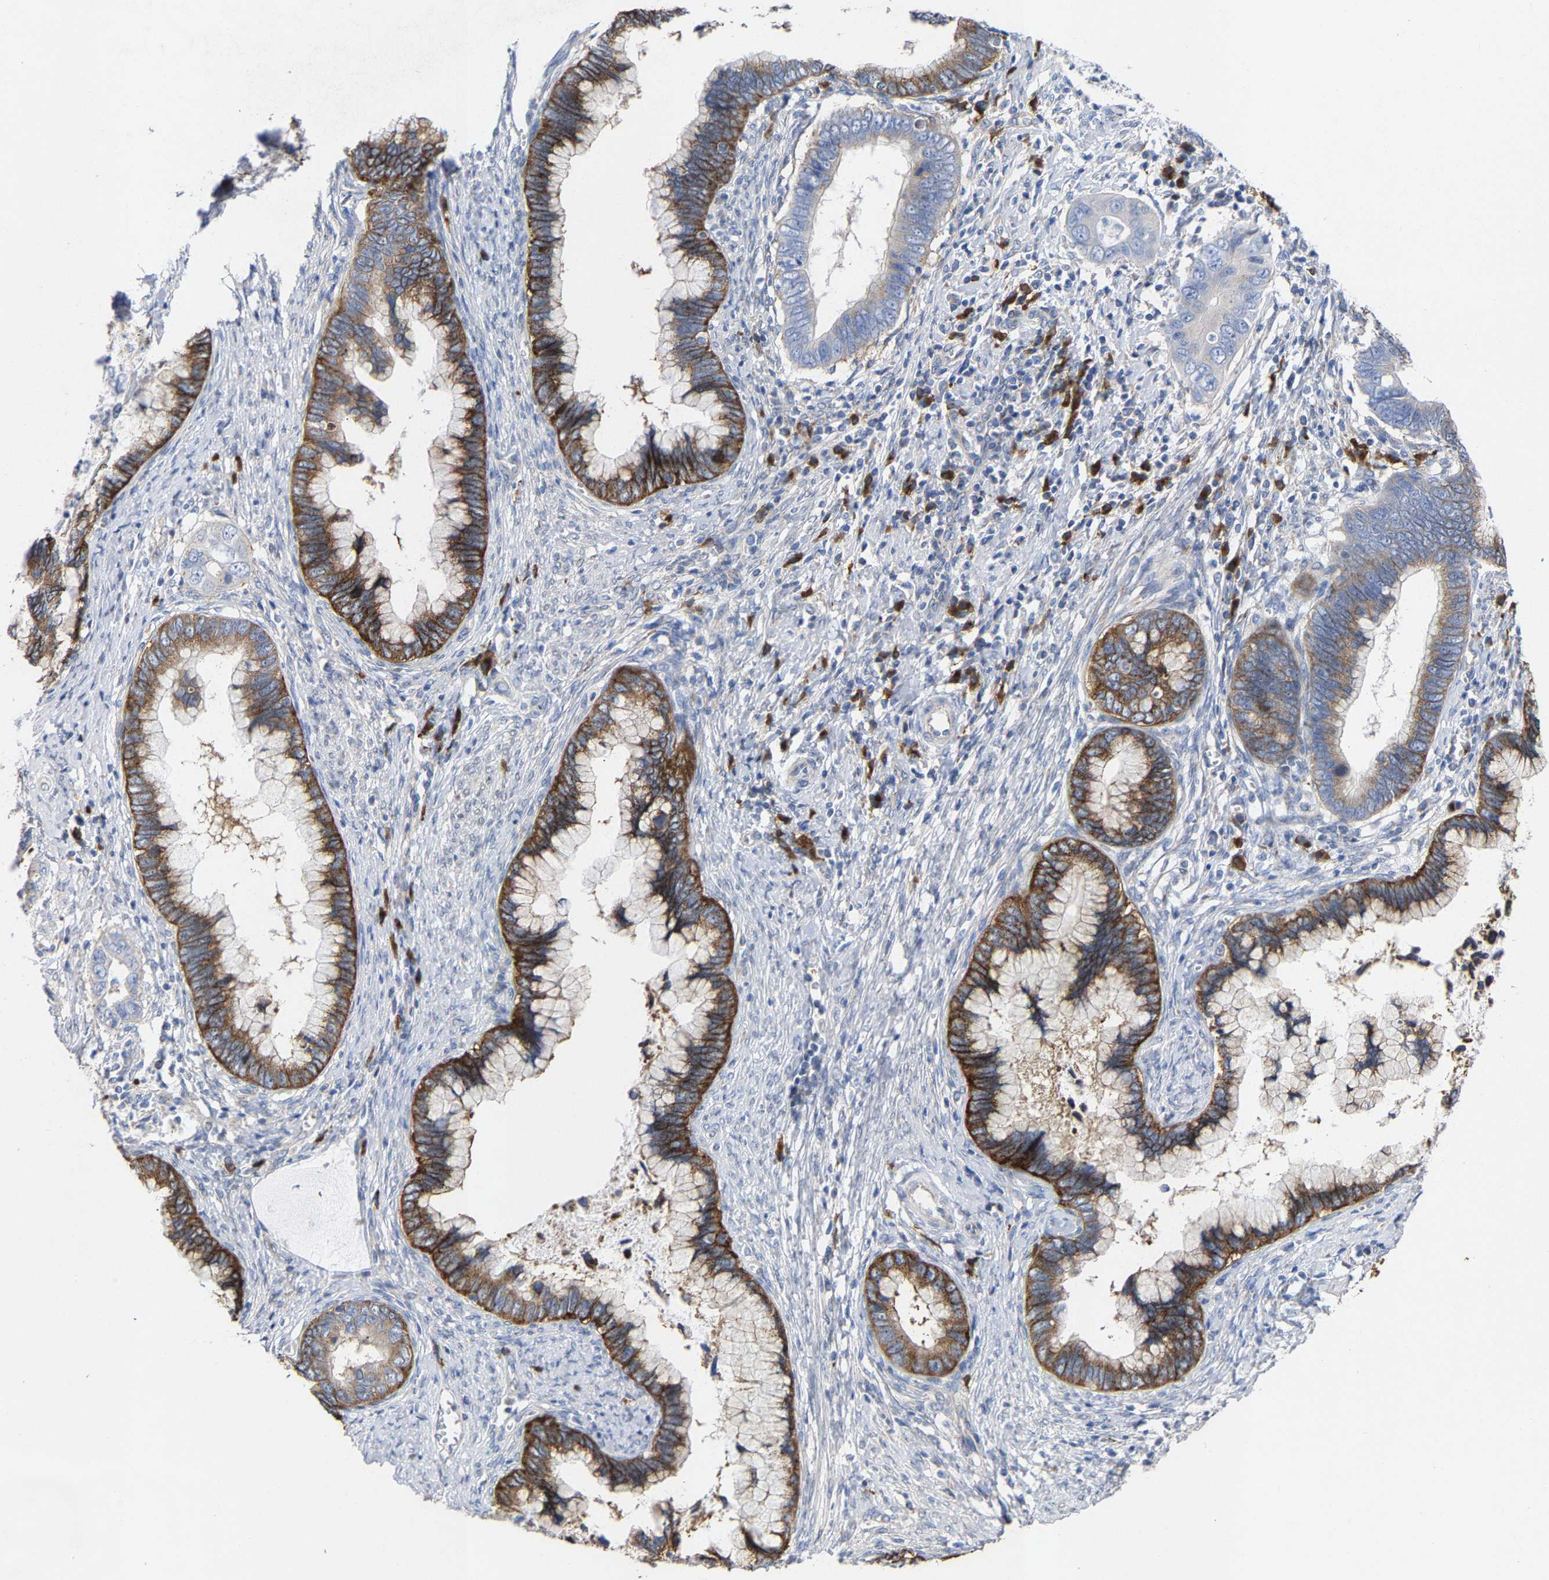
{"staining": {"intensity": "strong", "quantity": "25%-75%", "location": "cytoplasmic/membranous"}, "tissue": "cervical cancer", "cell_type": "Tumor cells", "image_type": "cancer", "snomed": [{"axis": "morphology", "description": "Adenocarcinoma, NOS"}, {"axis": "topography", "description": "Cervix"}], "caption": "This is an image of IHC staining of cervical cancer, which shows strong positivity in the cytoplasmic/membranous of tumor cells.", "gene": "PPP1R15A", "patient": {"sex": "female", "age": 44}}